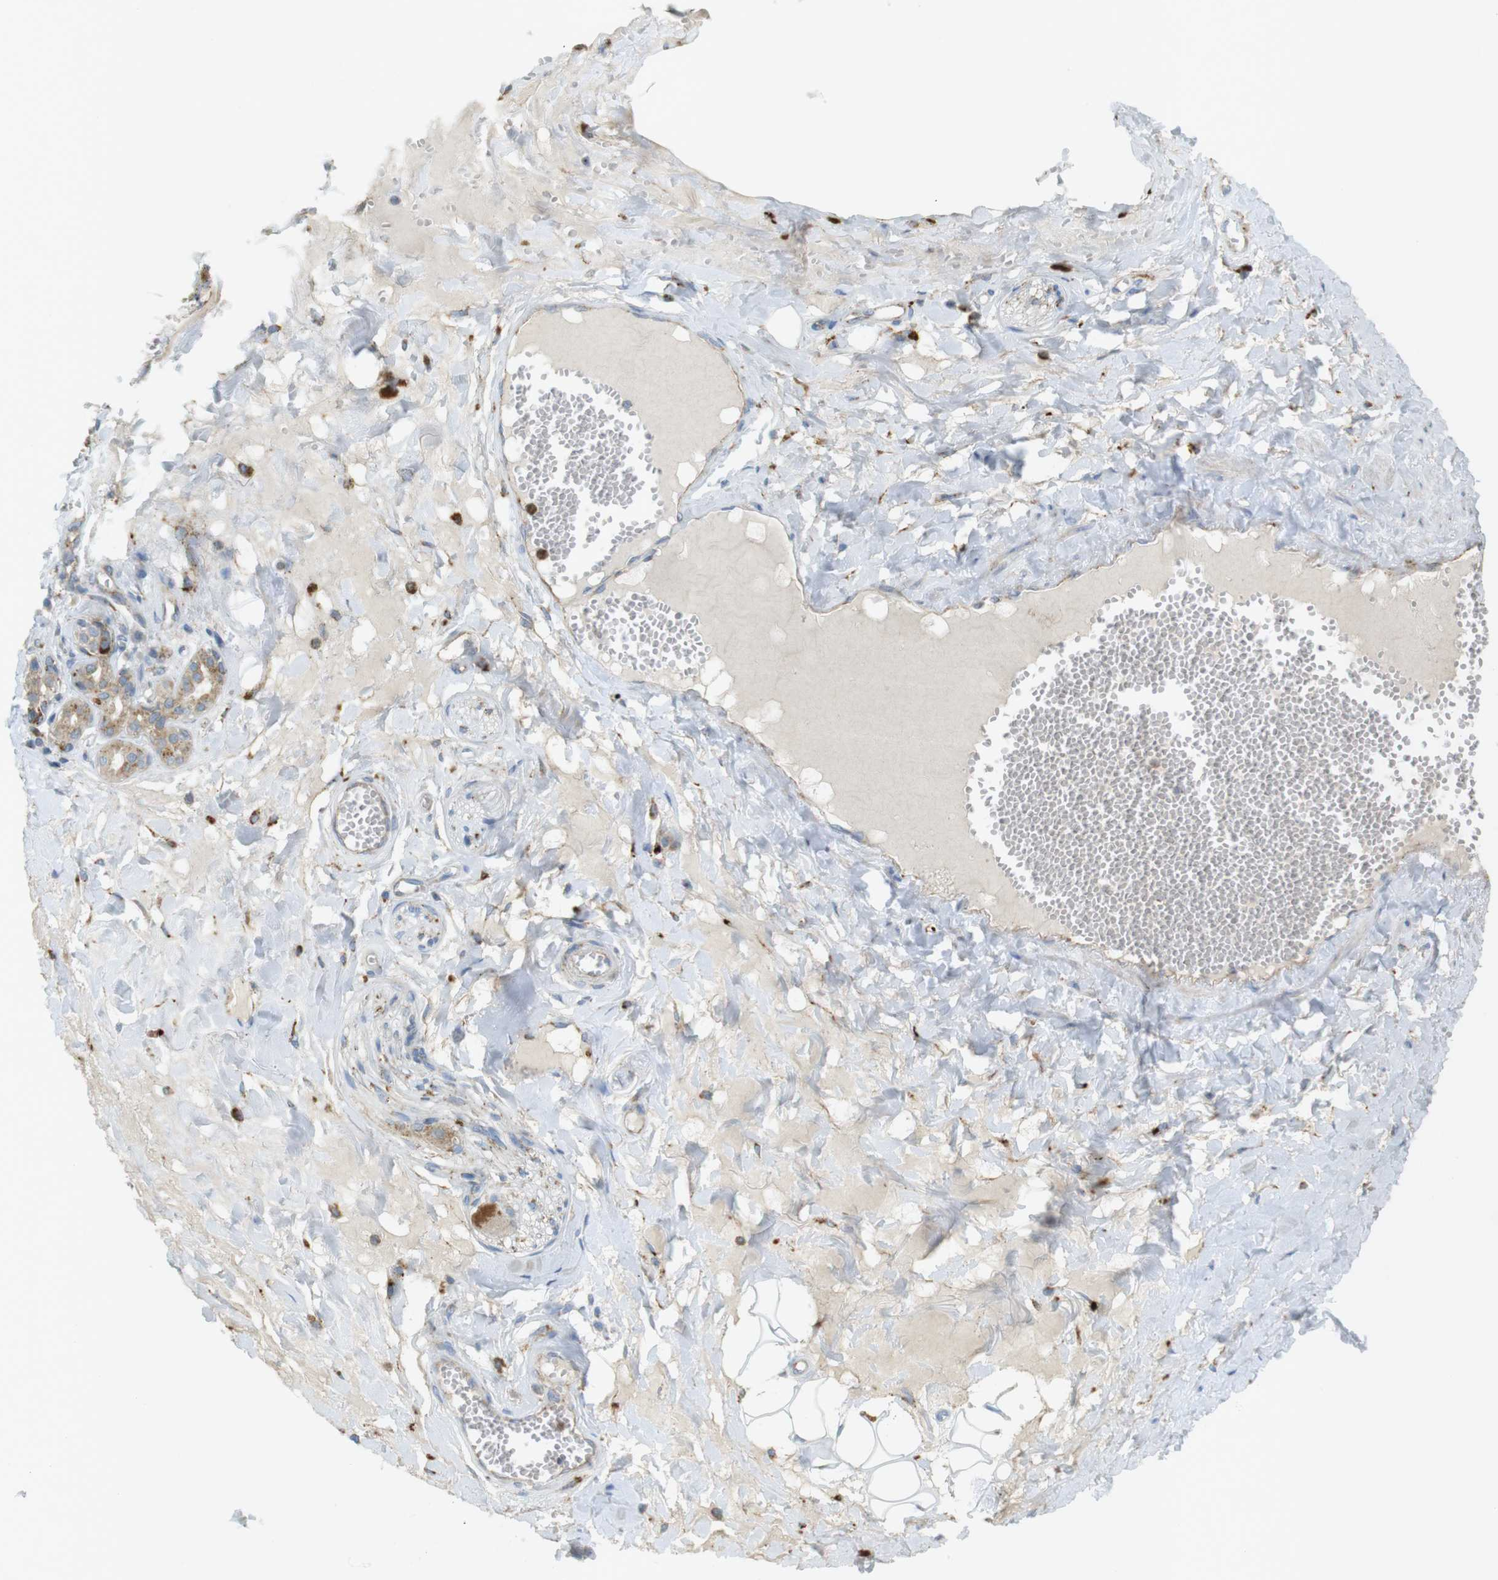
{"staining": {"intensity": "moderate", "quantity": "25%-75%", "location": "cytoplasmic/membranous"}, "tissue": "adipose tissue", "cell_type": "Adipocytes", "image_type": "normal", "snomed": [{"axis": "morphology", "description": "Normal tissue, NOS"}, {"axis": "morphology", "description": "Inflammation, NOS"}, {"axis": "topography", "description": "Salivary gland"}, {"axis": "topography", "description": "Peripheral nerve tissue"}], "caption": "Protein analysis of normal adipose tissue shows moderate cytoplasmic/membranous expression in approximately 25%-75% of adipocytes. The staining was performed using DAB (3,3'-diaminobenzidine), with brown indicating positive protein expression. Nuclei are stained blue with hematoxylin.", "gene": "LAMP1", "patient": {"sex": "female", "age": 75}}